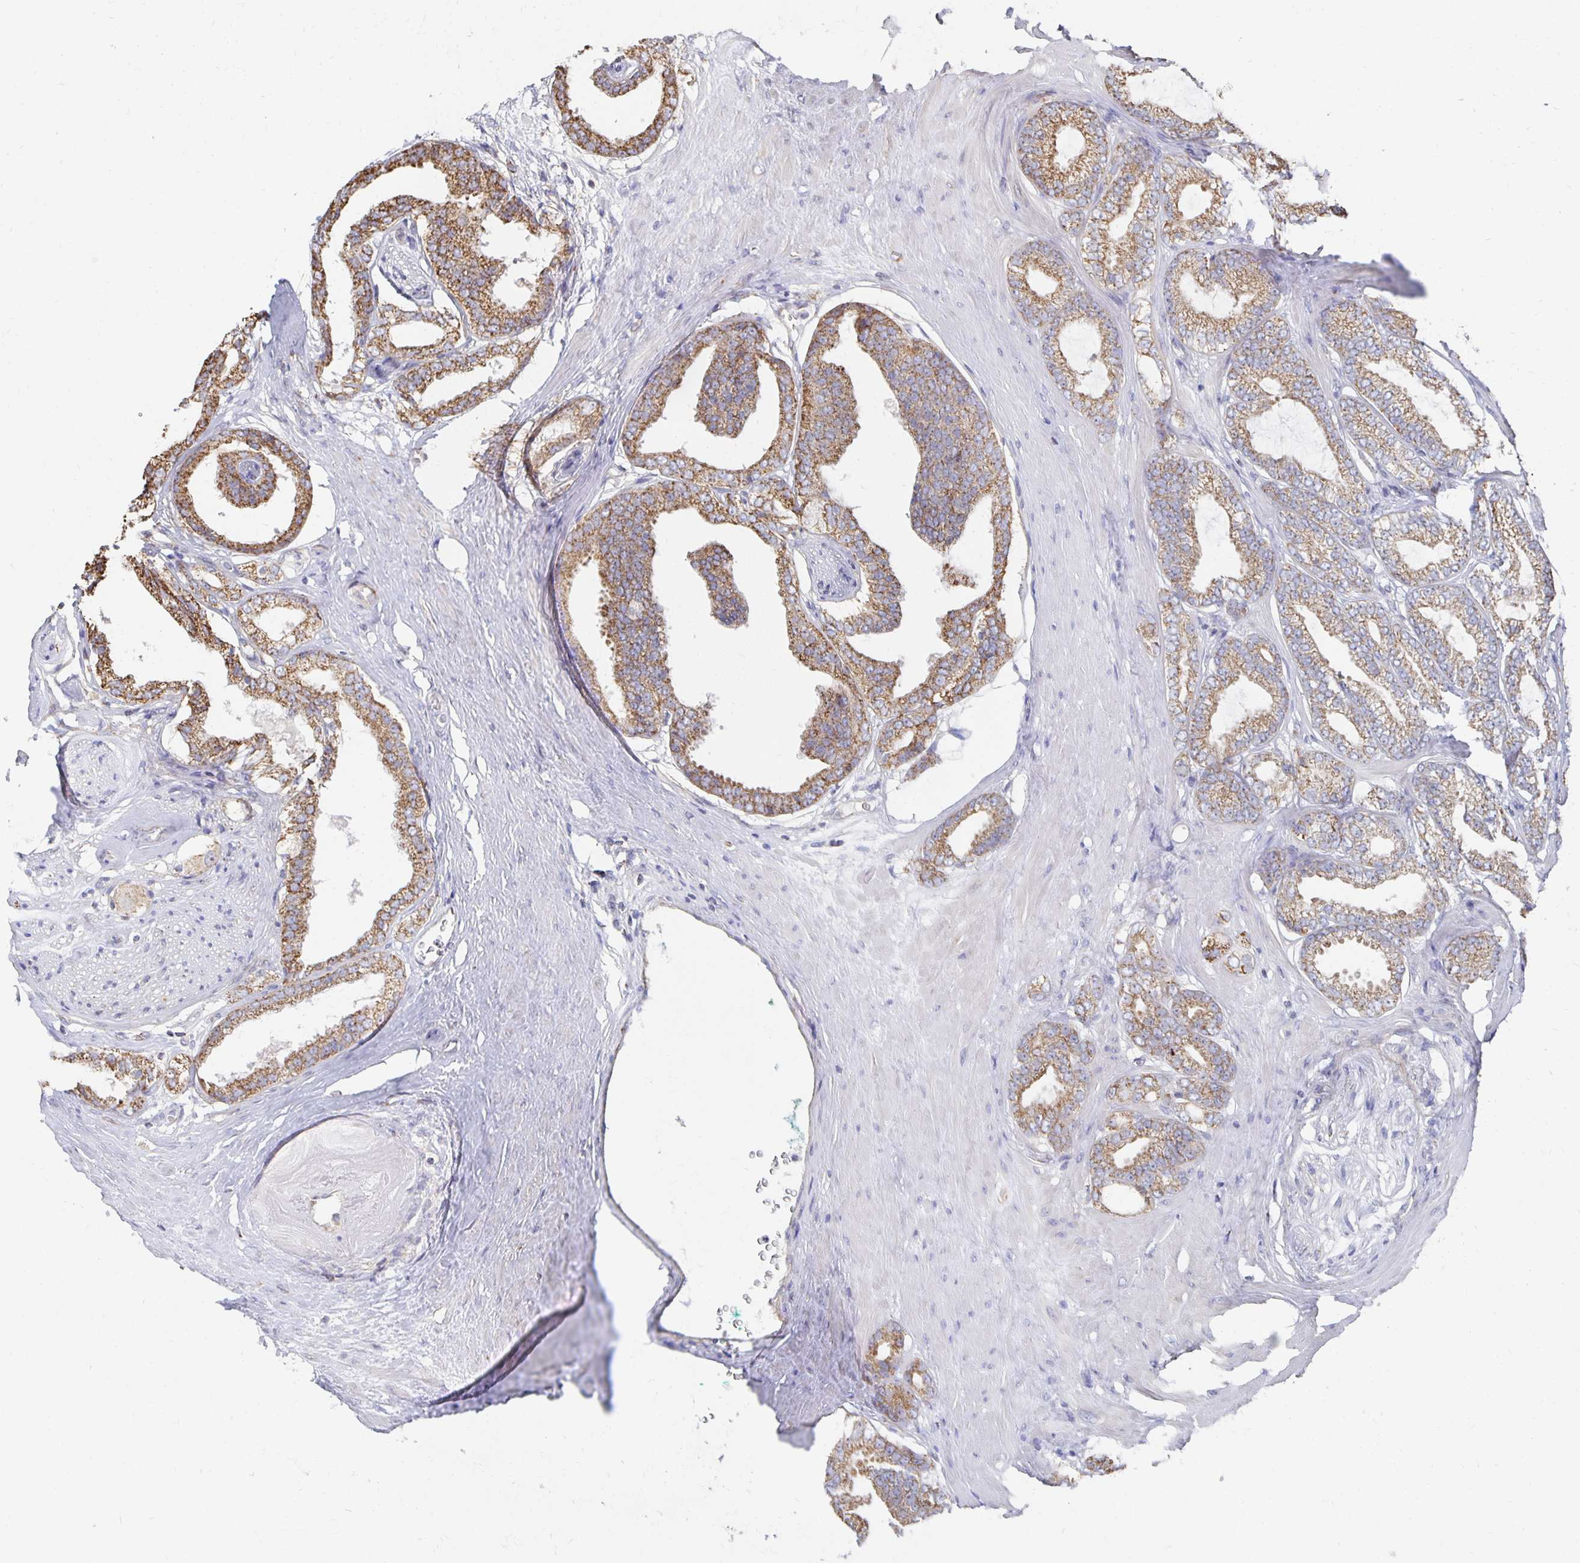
{"staining": {"intensity": "moderate", "quantity": ">75%", "location": "cytoplasmic/membranous"}, "tissue": "prostate cancer", "cell_type": "Tumor cells", "image_type": "cancer", "snomed": [{"axis": "morphology", "description": "Adenocarcinoma, Low grade"}, {"axis": "topography", "description": "Prostate"}], "caption": "A histopathology image of human prostate cancer stained for a protein displays moderate cytoplasmic/membranous brown staining in tumor cells. The staining is performed using DAB brown chromogen to label protein expression. The nuclei are counter-stained blue using hematoxylin.", "gene": "NKX2-8", "patient": {"sex": "male", "age": 65}}